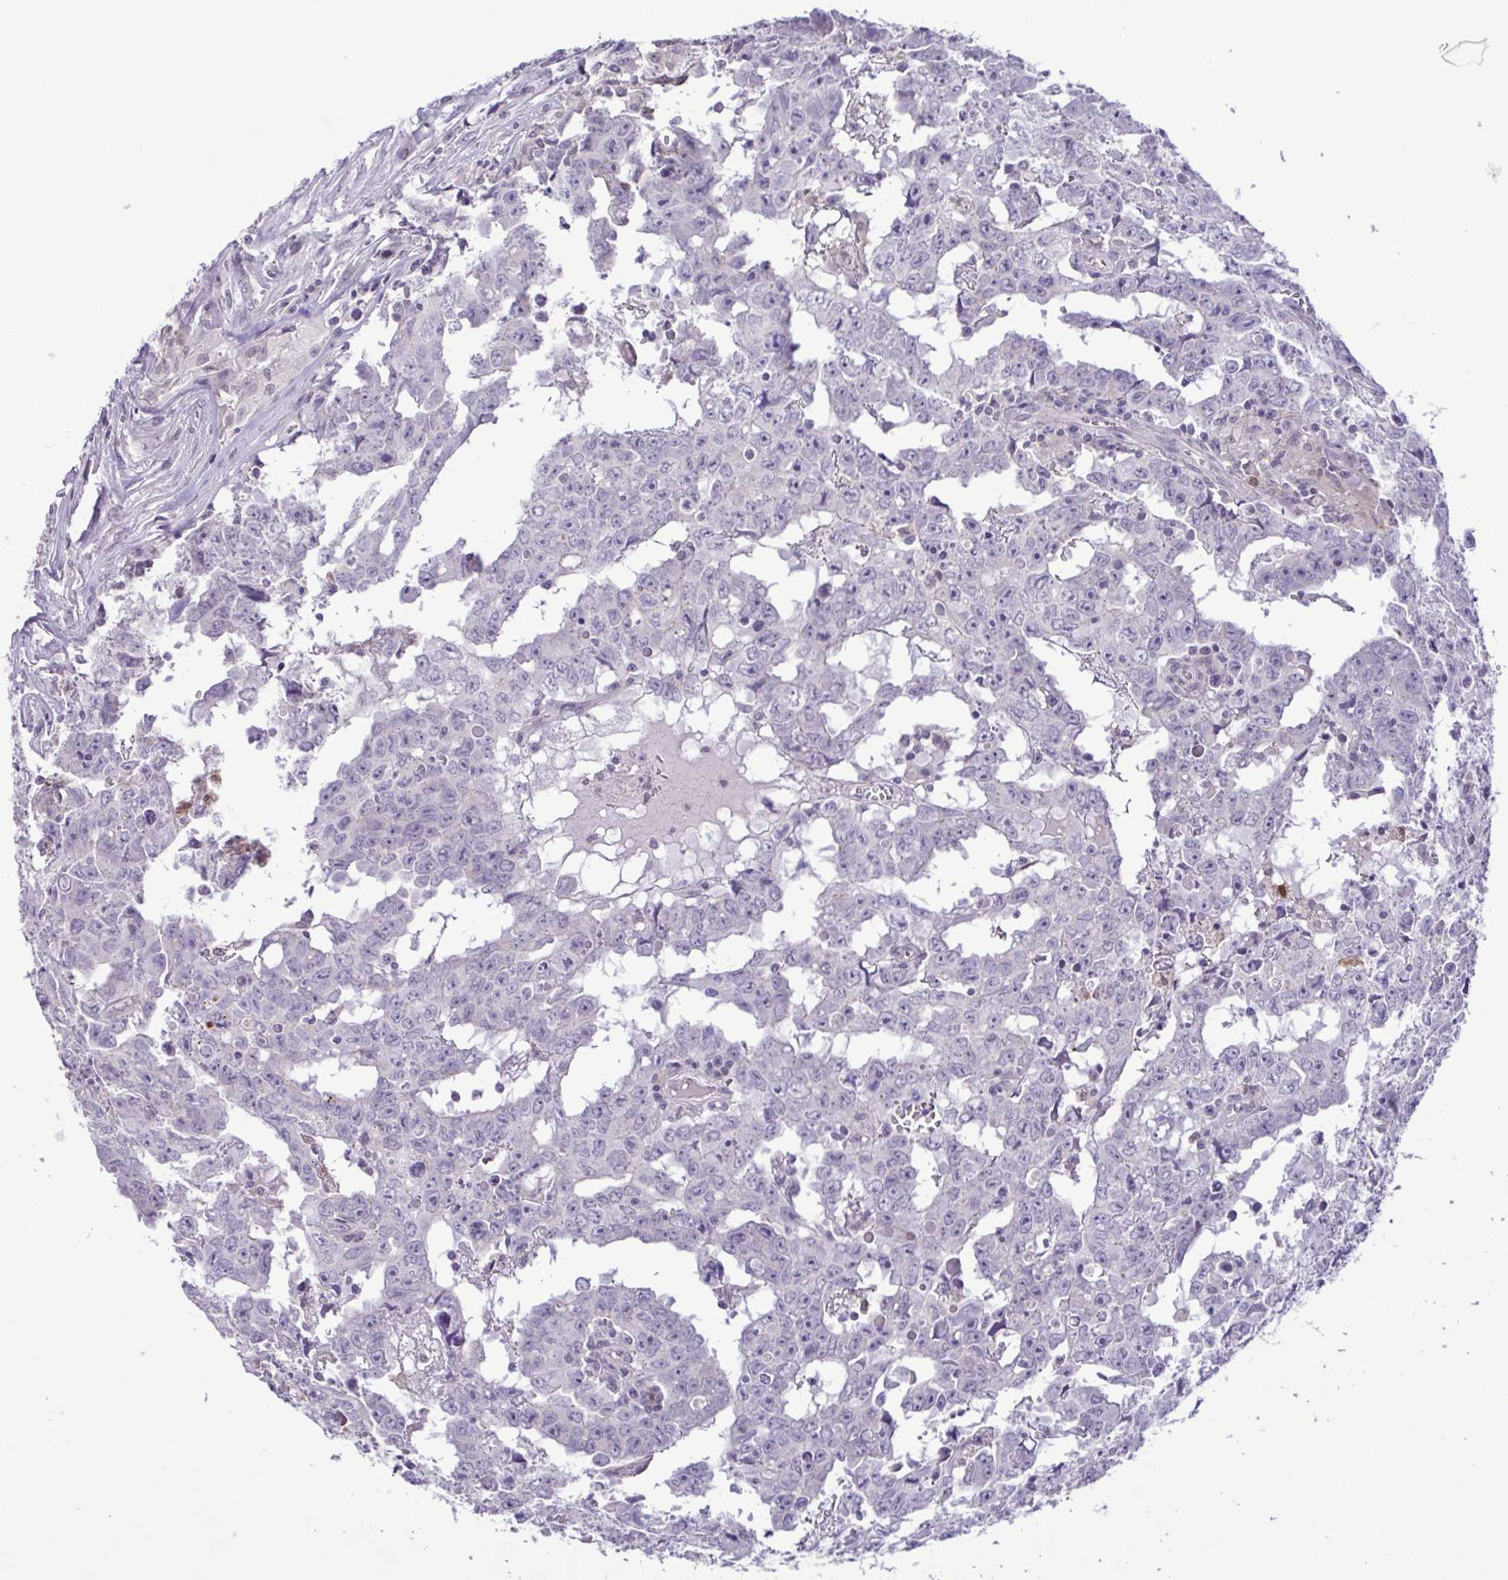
{"staining": {"intensity": "negative", "quantity": "none", "location": "none"}, "tissue": "testis cancer", "cell_type": "Tumor cells", "image_type": "cancer", "snomed": [{"axis": "morphology", "description": "Carcinoma, Embryonal, NOS"}, {"axis": "topography", "description": "Testis"}], "caption": "Testis cancer (embryonal carcinoma) was stained to show a protein in brown. There is no significant staining in tumor cells.", "gene": "IL1RN", "patient": {"sex": "male", "age": 22}}